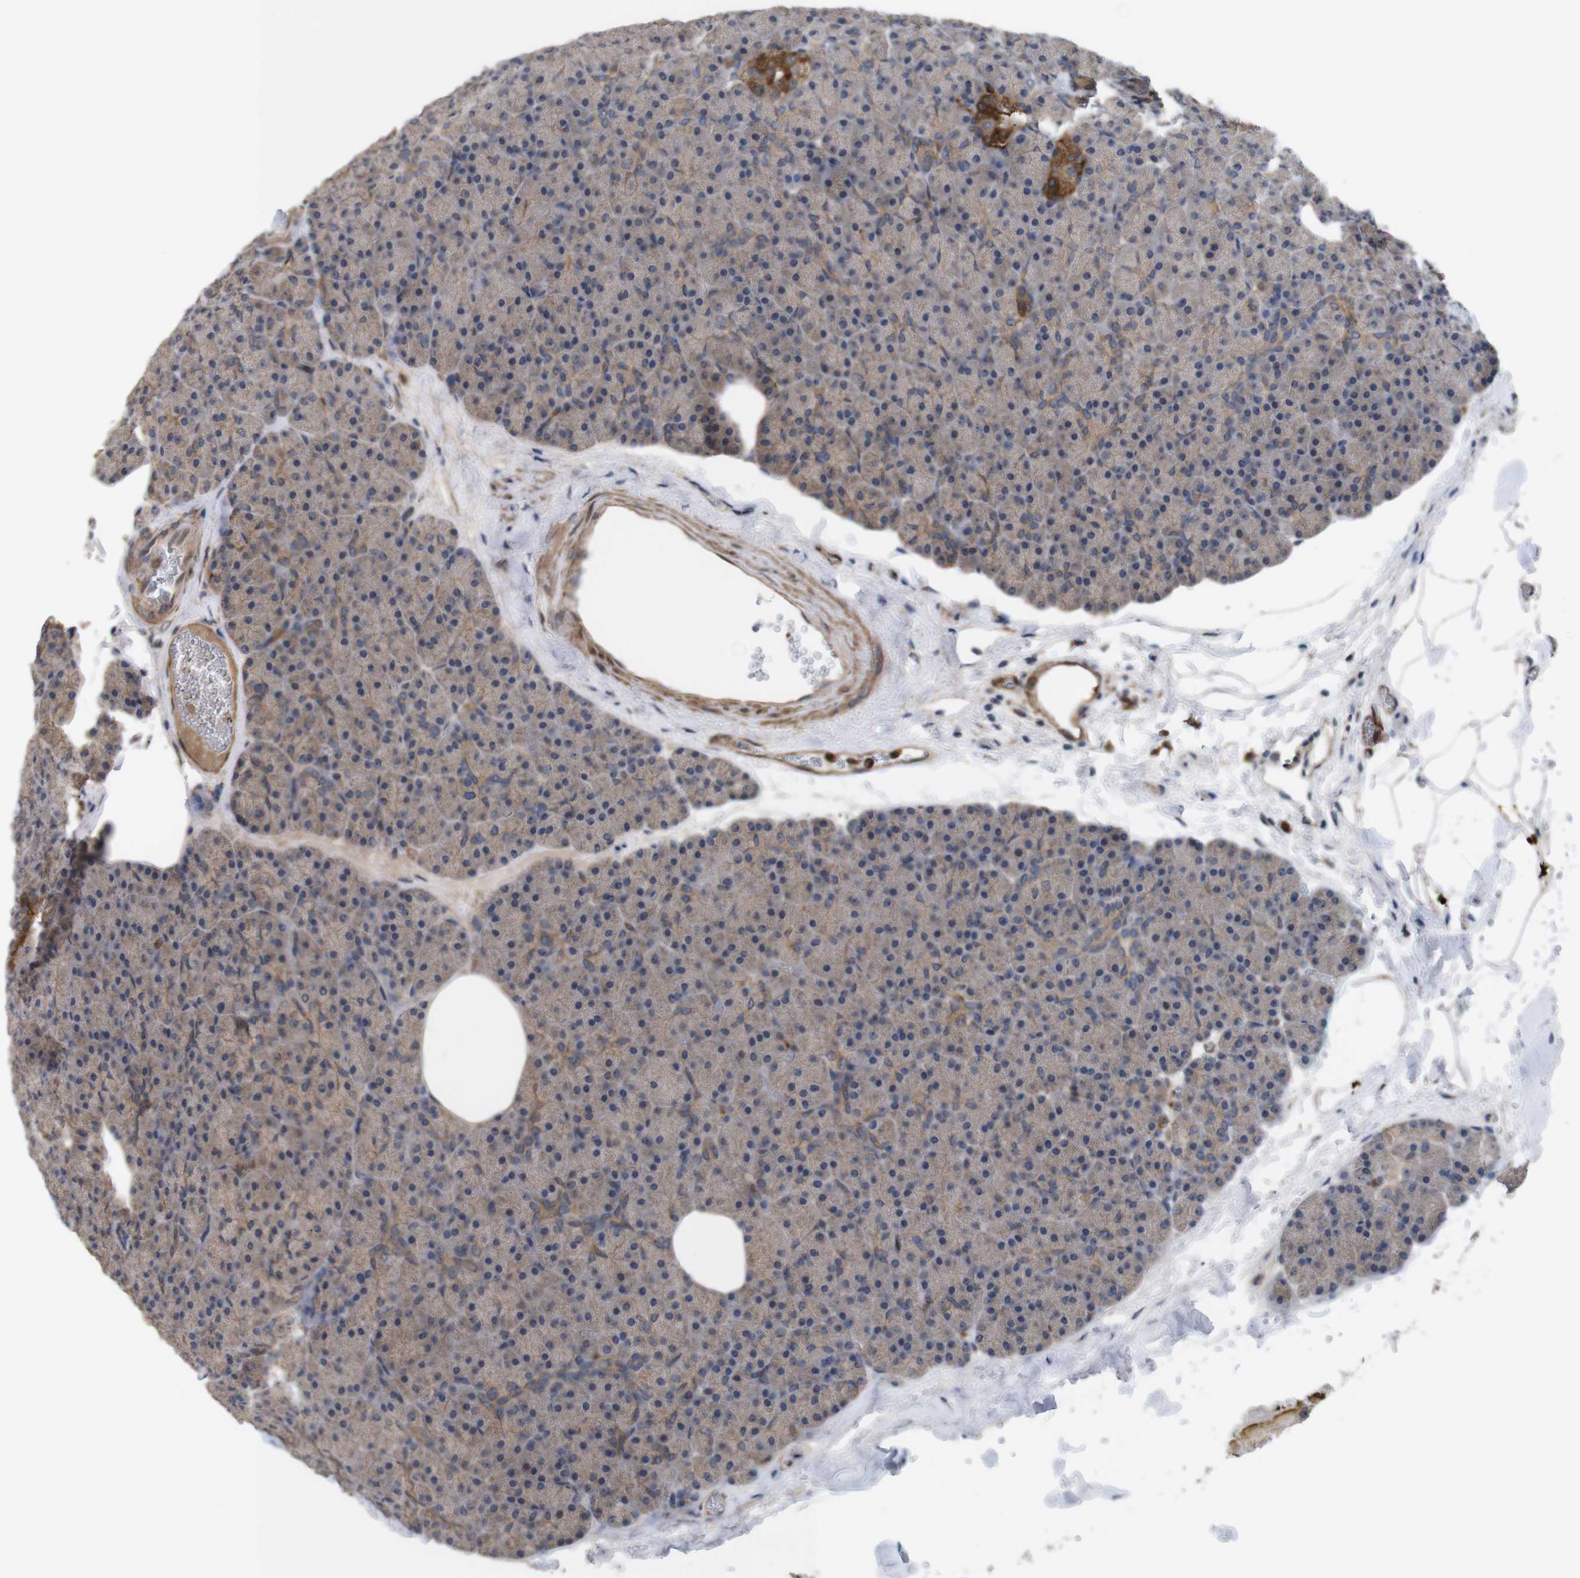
{"staining": {"intensity": "moderate", "quantity": "25%-75%", "location": "cytoplasmic/membranous"}, "tissue": "pancreas", "cell_type": "Exocrine glandular cells", "image_type": "normal", "snomed": [{"axis": "morphology", "description": "Normal tissue, NOS"}, {"axis": "topography", "description": "Pancreas"}], "caption": "Immunohistochemistry (IHC) of normal pancreas reveals medium levels of moderate cytoplasmic/membranous expression in about 25%-75% of exocrine glandular cells. The staining was performed using DAB (3,3'-diaminobenzidine) to visualize the protein expression in brown, while the nuclei were stained in blue with hematoxylin (Magnification: 20x).", "gene": "TIAM1", "patient": {"sex": "female", "age": 35}}